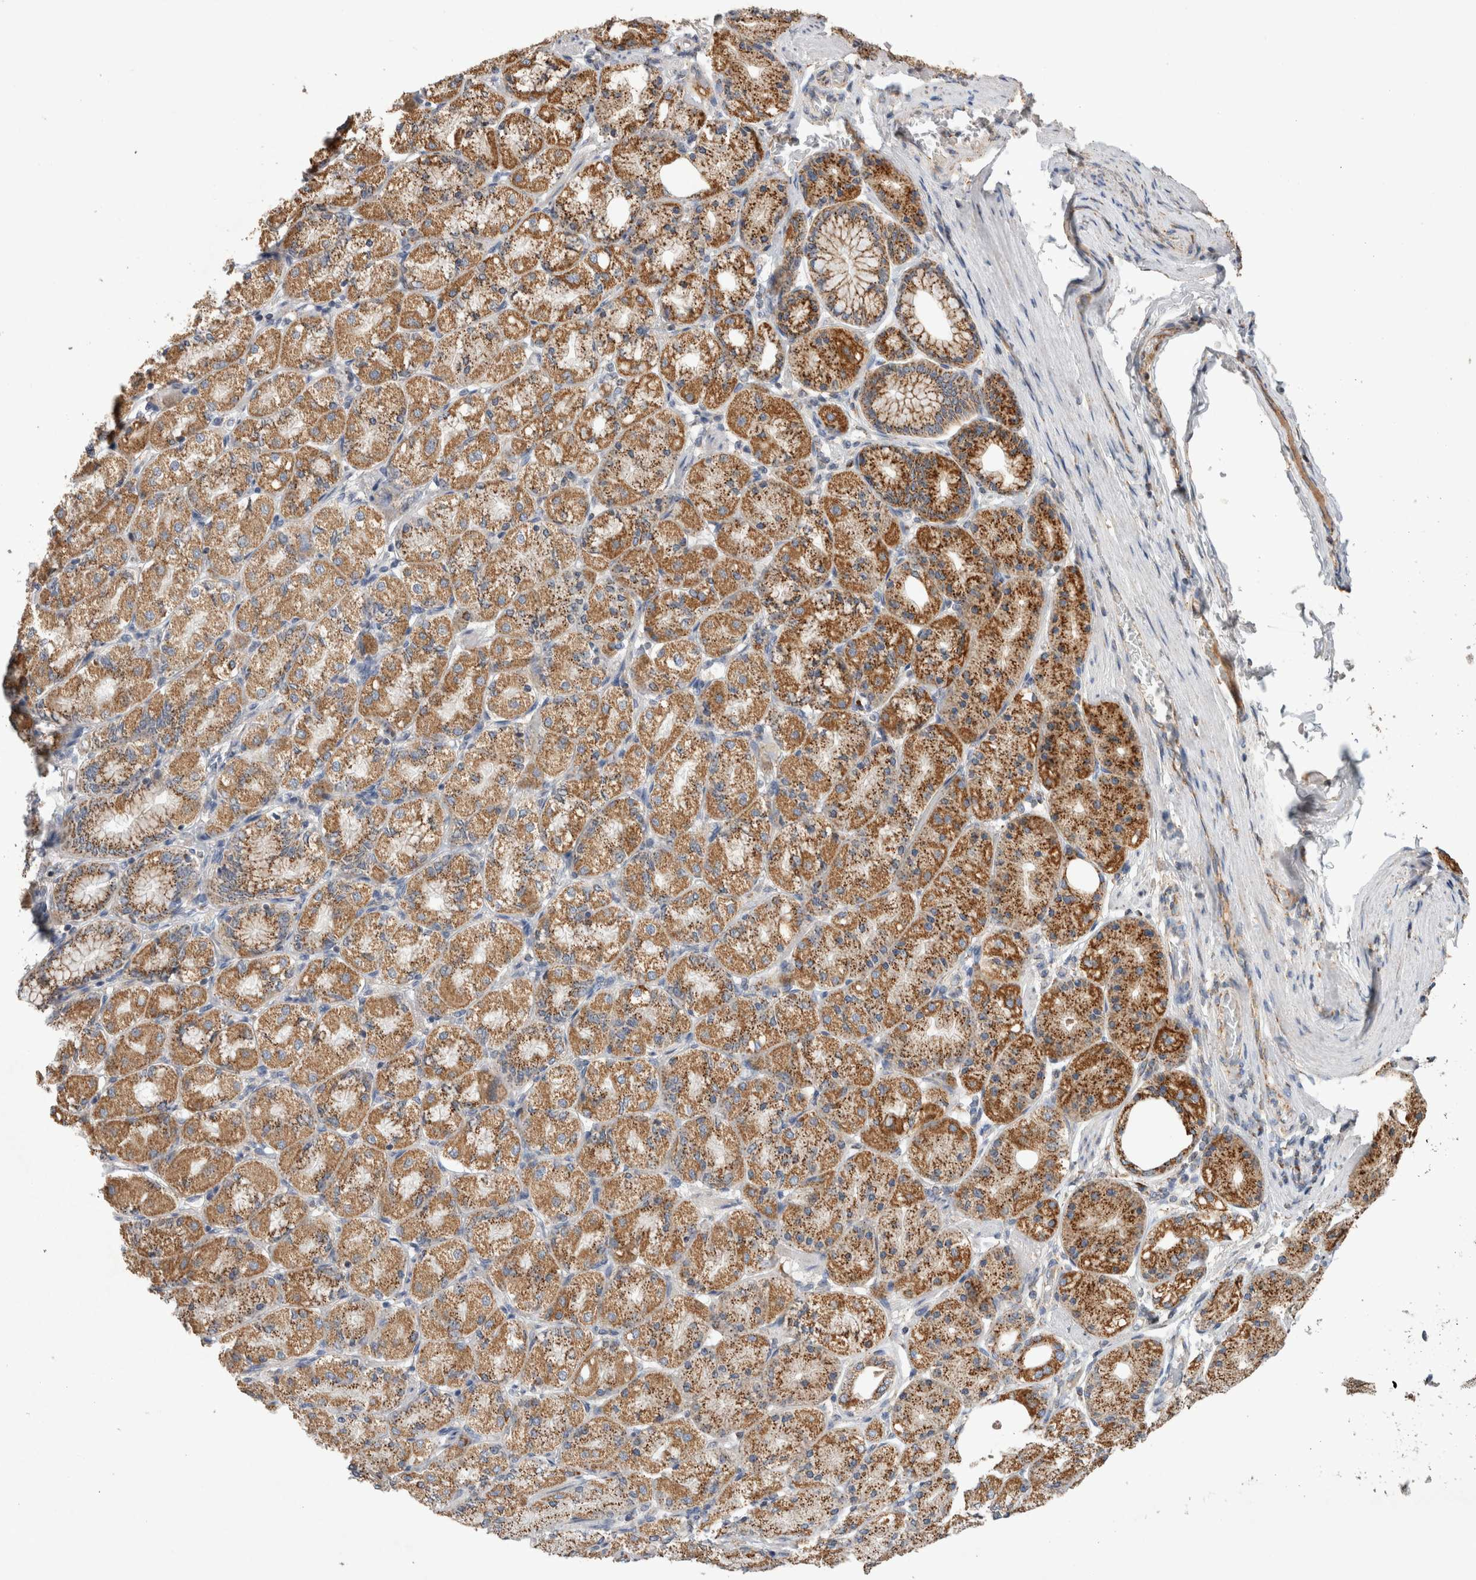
{"staining": {"intensity": "moderate", "quantity": ">75%", "location": "cytoplasmic/membranous"}, "tissue": "stomach cancer", "cell_type": "Tumor cells", "image_type": "cancer", "snomed": [{"axis": "morphology", "description": "Adenocarcinoma, NOS"}, {"axis": "topography", "description": "Stomach"}], "caption": "A high-resolution photomicrograph shows IHC staining of stomach cancer (adenocarcinoma), which exhibits moderate cytoplasmic/membranous expression in approximately >75% of tumor cells.", "gene": "IARS2", "patient": {"sex": "female", "age": 65}}